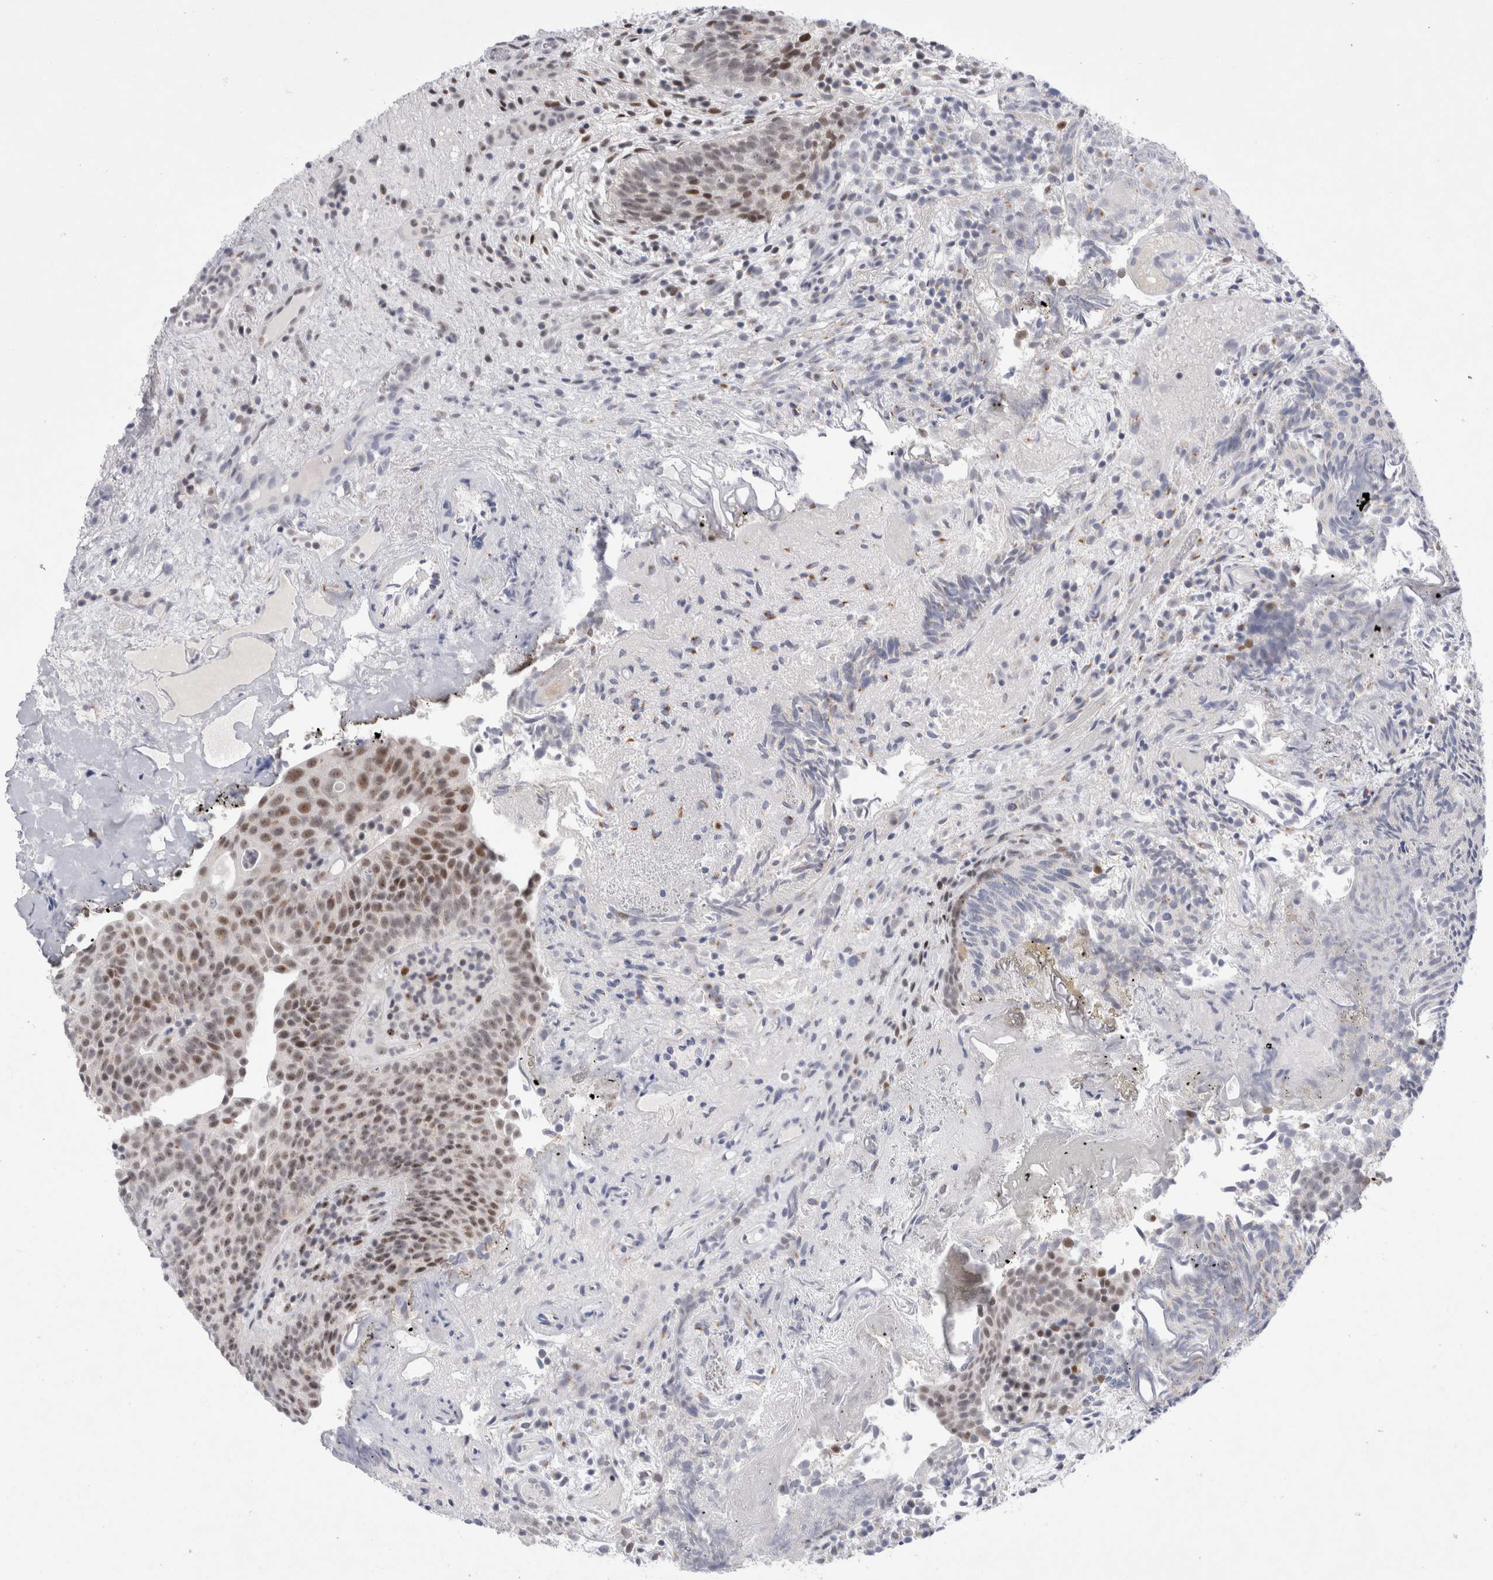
{"staining": {"intensity": "moderate", "quantity": ">75%", "location": "nuclear"}, "tissue": "urothelial cancer", "cell_type": "Tumor cells", "image_type": "cancer", "snomed": [{"axis": "morphology", "description": "Urothelial carcinoma, Low grade"}, {"axis": "topography", "description": "Urinary bladder"}], "caption": "Protein analysis of urothelial carcinoma (low-grade) tissue displays moderate nuclear staining in about >75% of tumor cells.", "gene": "CERS5", "patient": {"sex": "male", "age": 86}}